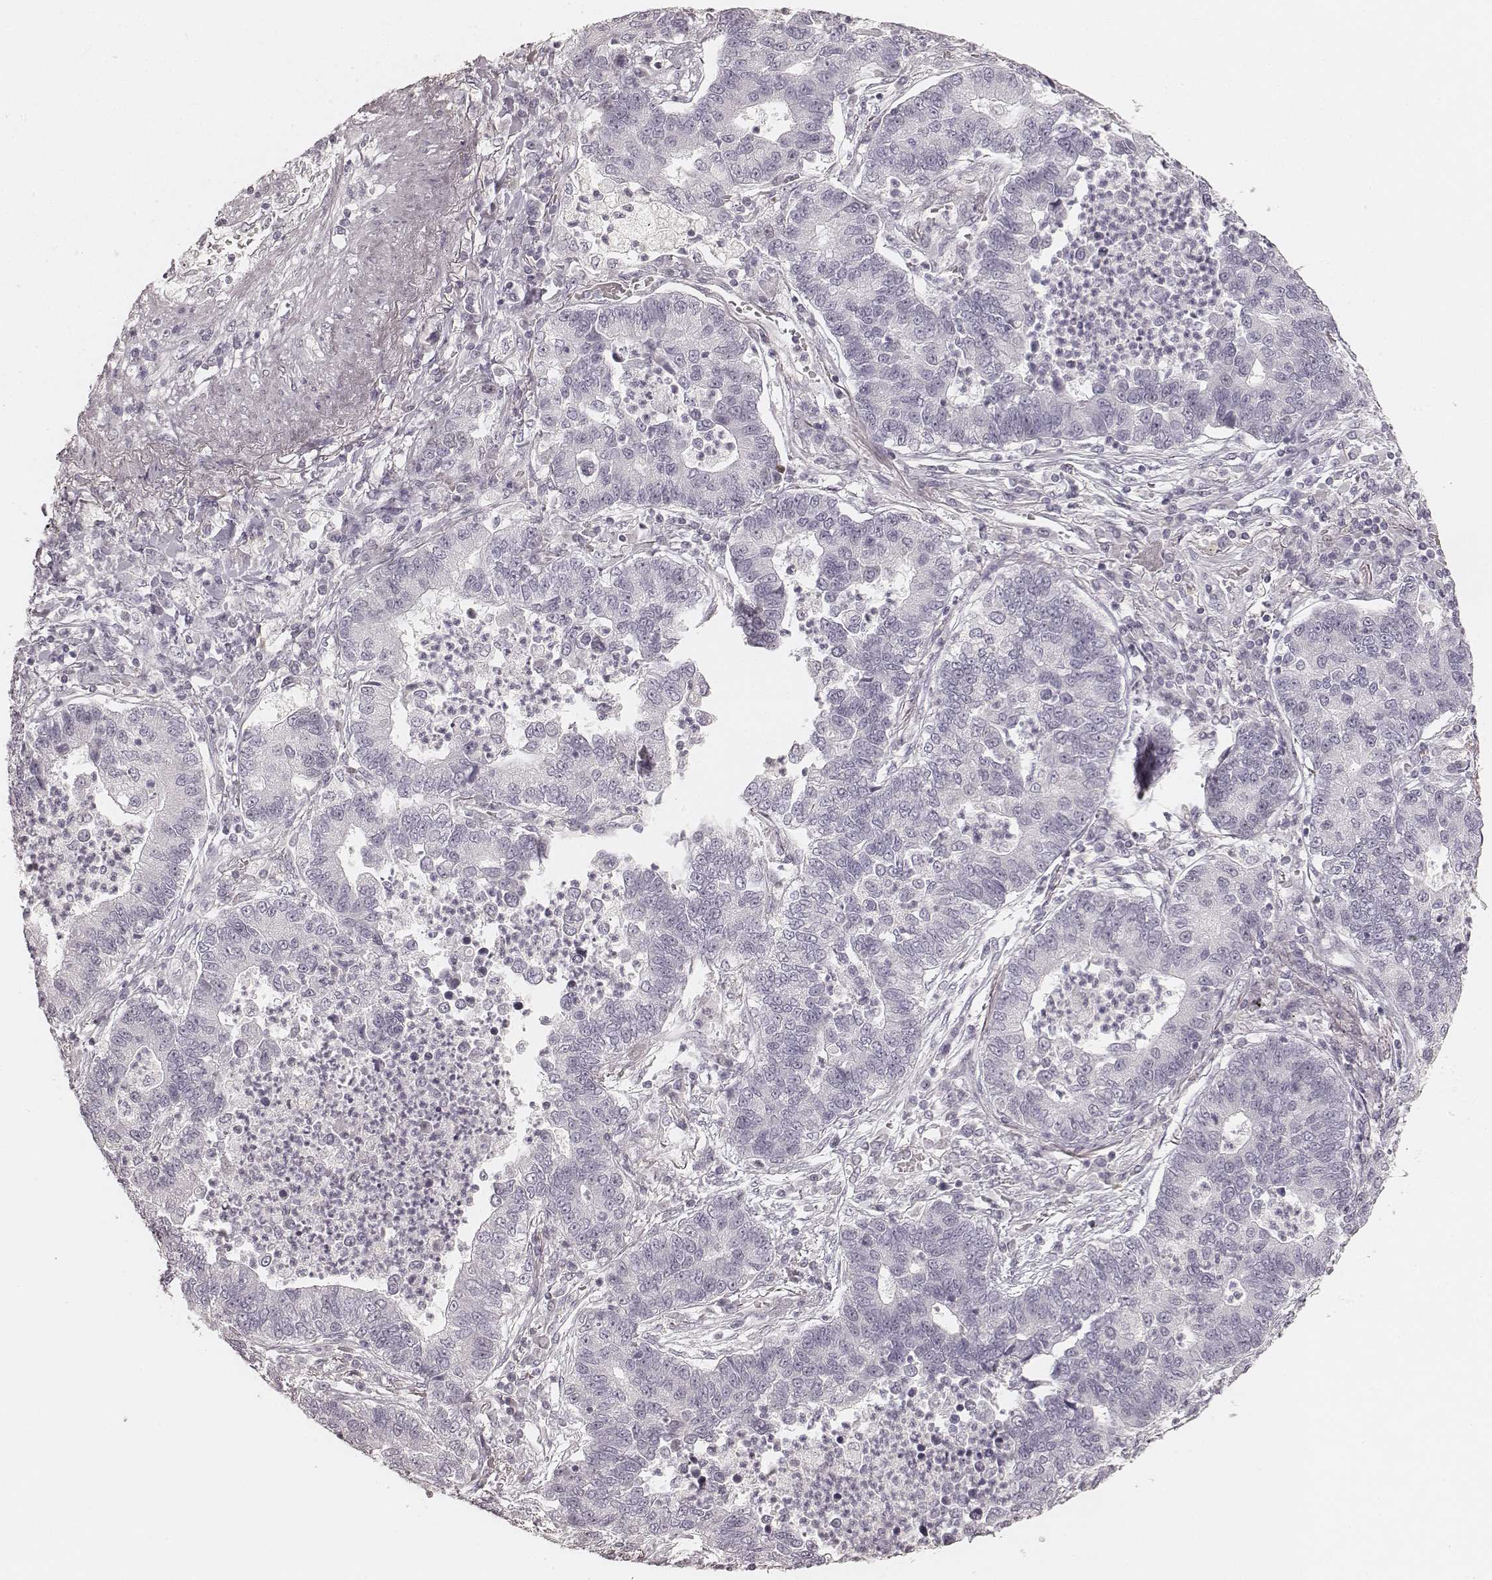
{"staining": {"intensity": "negative", "quantity": "none", "location": "none"}, "tissue": "lung cancer", "cell_type": "Tumor cells", "image_type": "cancer", "snomed": [{"axis": "morphology", "description": "Adenocarcinoma, NOS"}, {"axis": "topography", "description": "Lung"}], "caption": "Protein analysis of lung cancer (adenocarcinoma) reveals no significant staining in tumor cells. Brightfield microscopy of immunohistochemistry (IHC) stained with DAB (brown) and hematoxylin (blue), captured at high magnification.", "gene": "TEX37", "patient": {"sex": "female", "age": 57}}